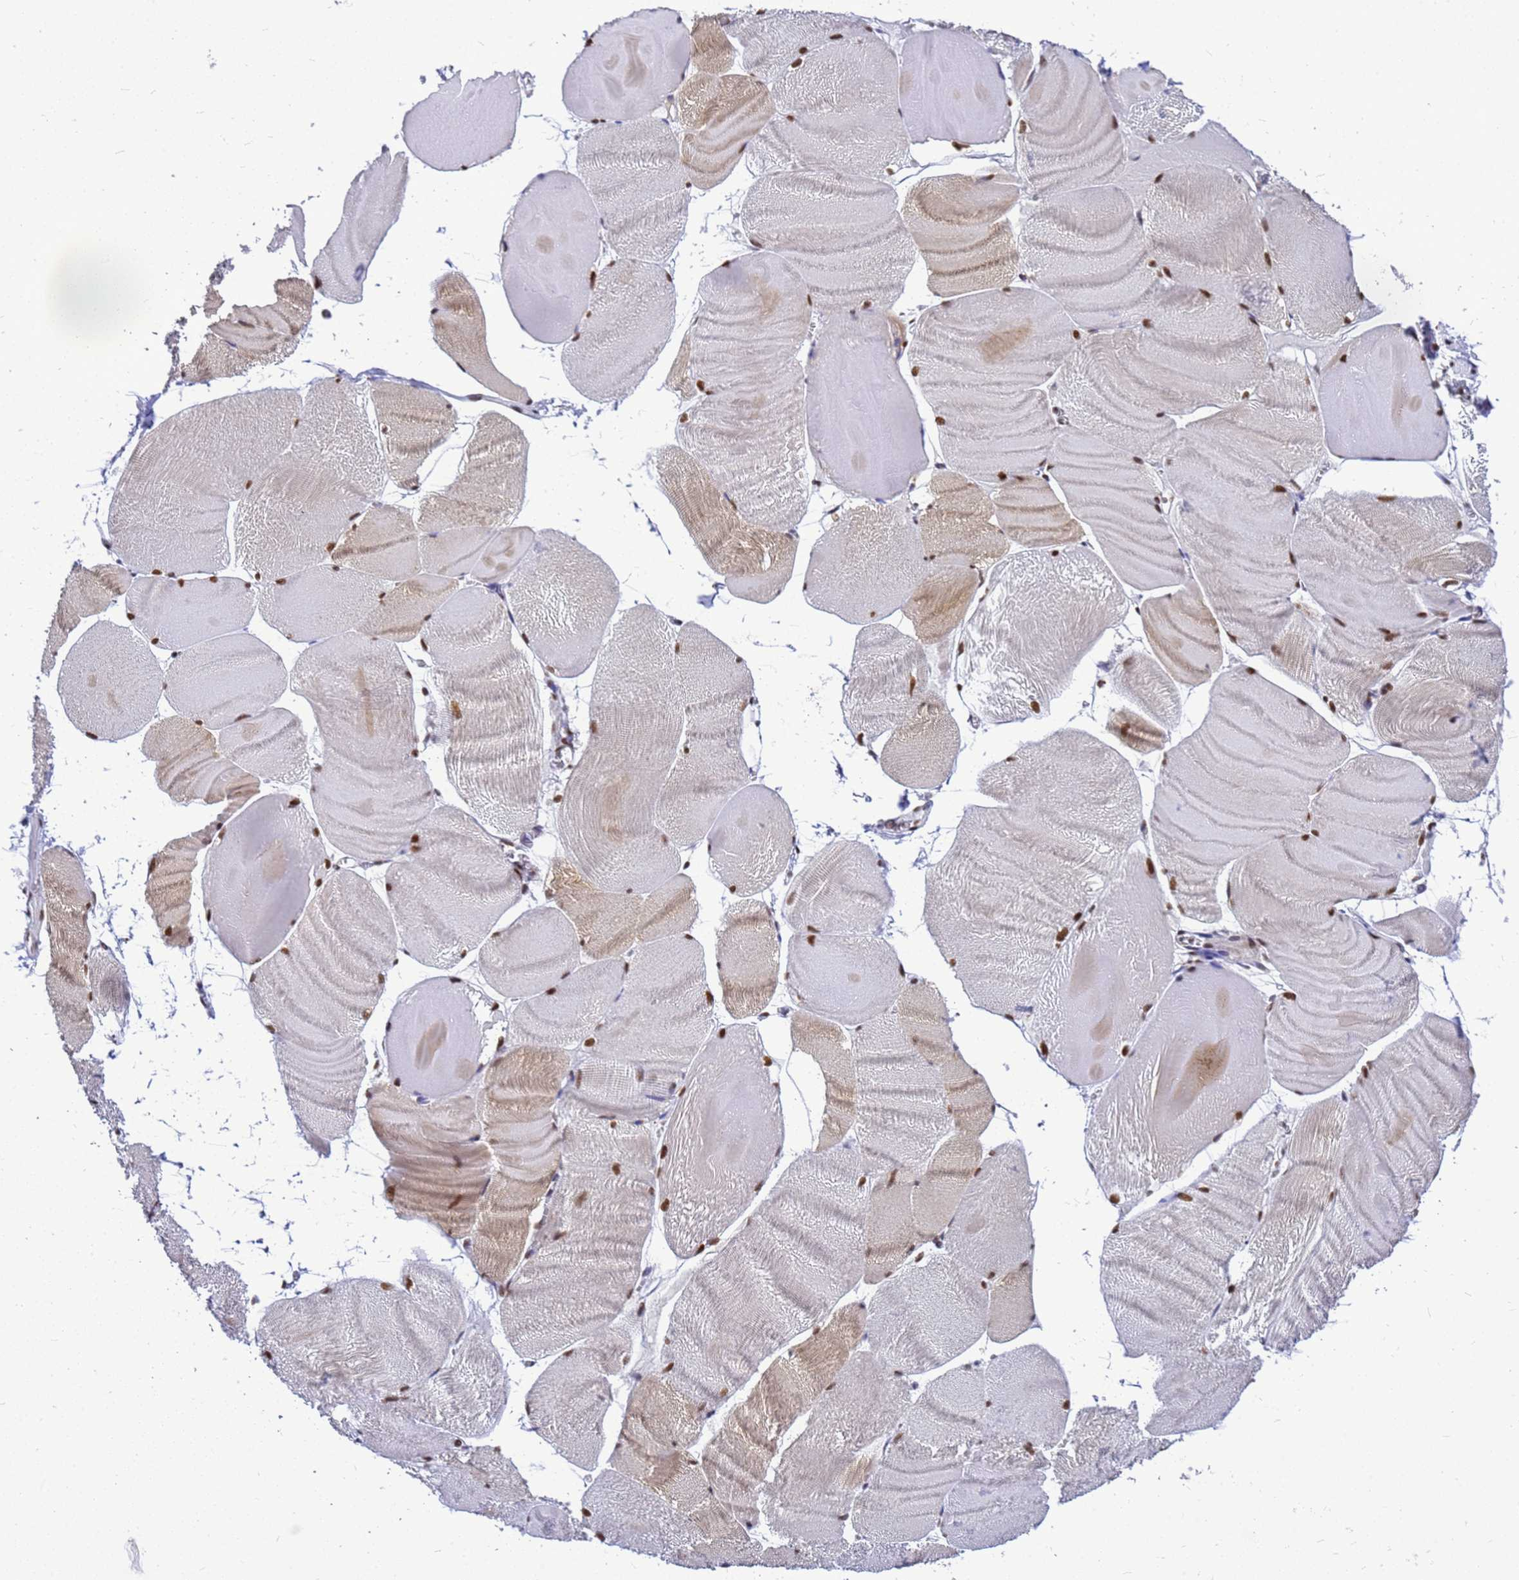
{"staining": {"intensity": "strong", "quantity": "25%-75%", "location": "cytoplasmic/membranous,nuclear"}, "tissue": "skeletal muscle", "cell_type": "Myocytes", "image_type": "normal", "snomed": [{"axis": "morphology", "description": "Normal tissue, NOS"}, {"axis": "morphology", "description": "Basal cell carcinoma"}, {"axis": "topography", "description": "Skeletal muscle"}], "caption": "This histopathology image demonstrates benign skeletal muscle stained with immunohistochemistry (IHC) to label a protein in brown. The cytoplasmic/membranous,nuclear of myocytes show strong positivity for the protein. Nuclei are counter-stained blue.", "gene": "SART3", "patient": {"sex": "female", "age": 64}}